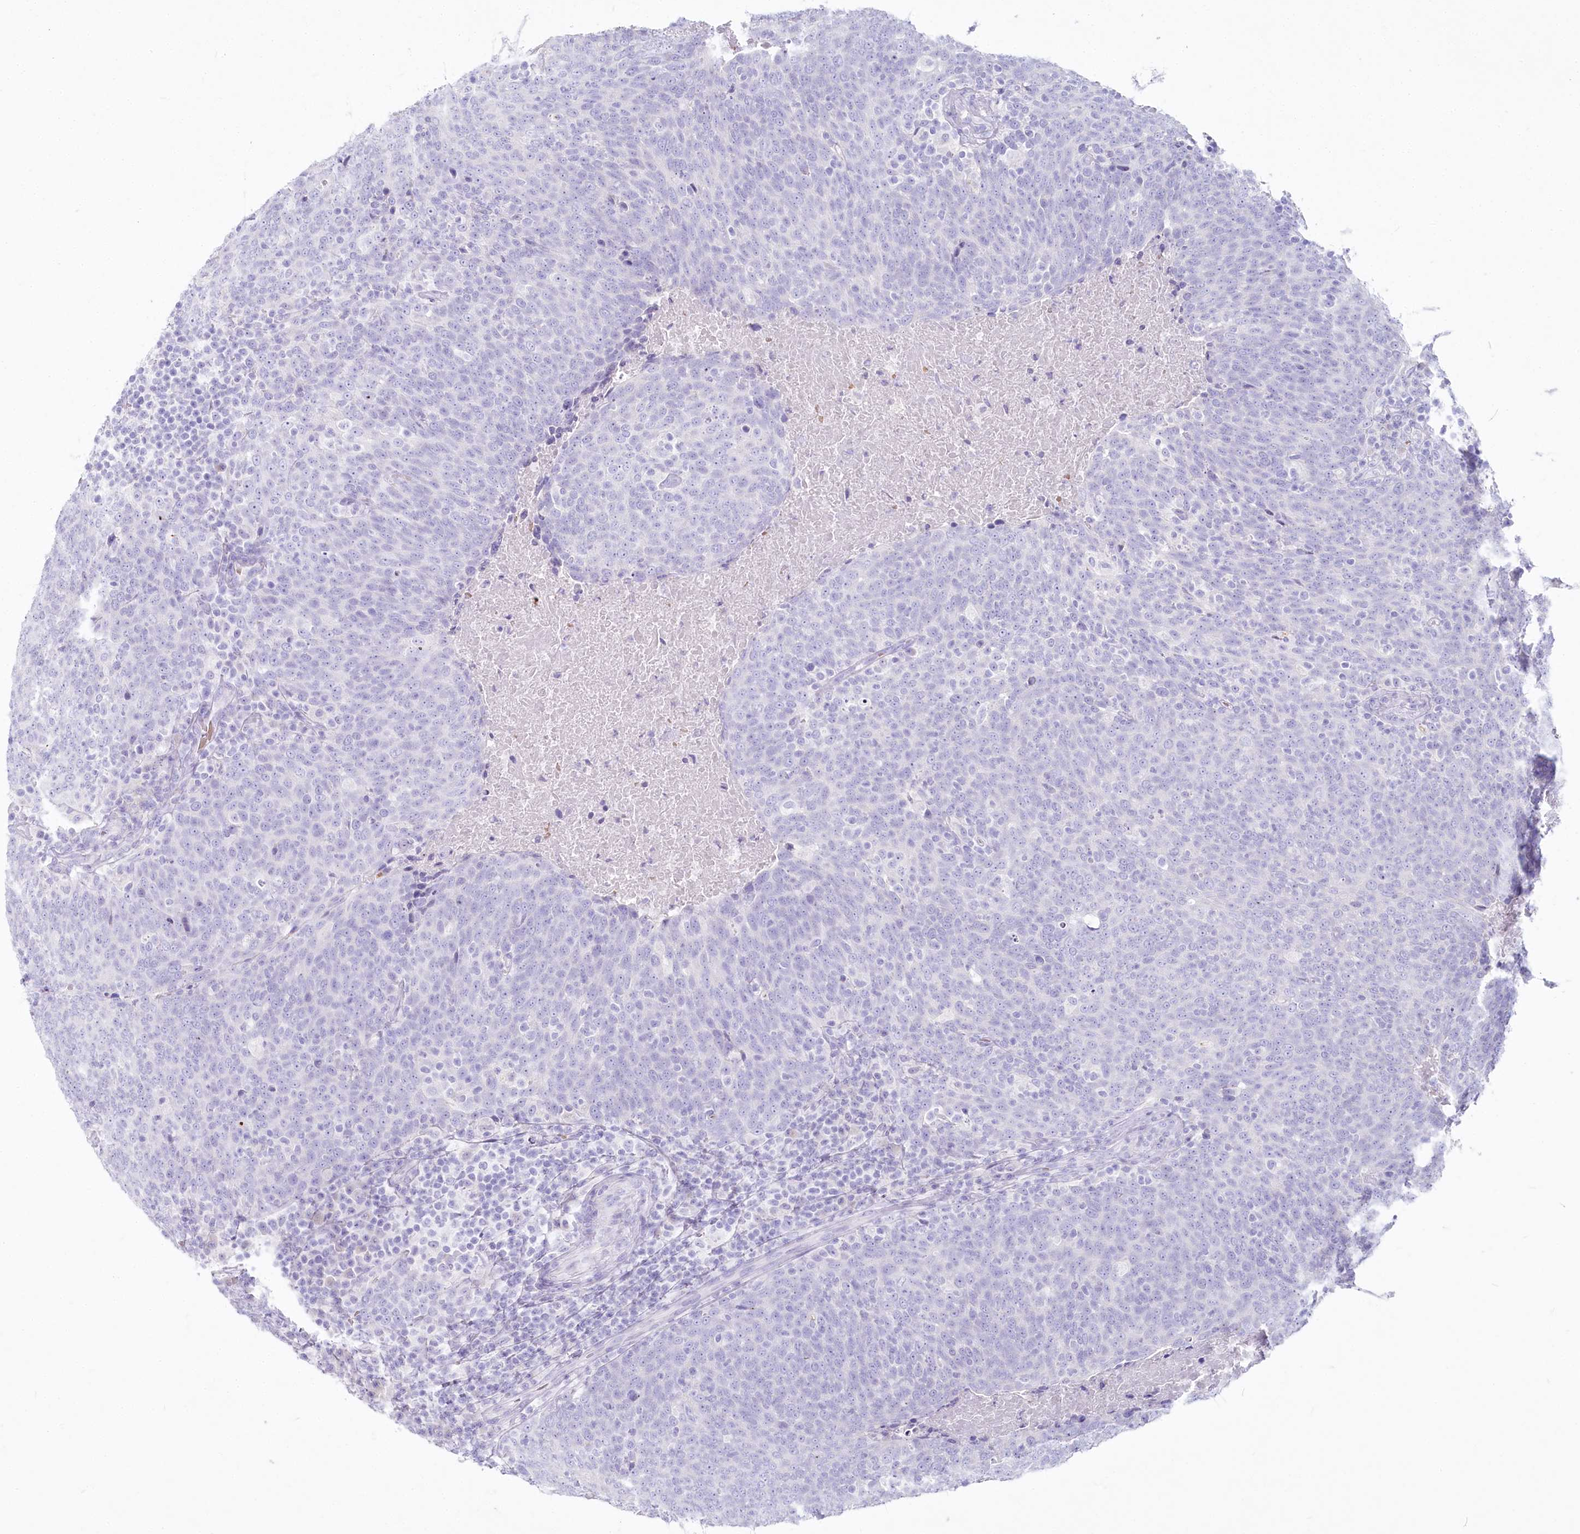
{"staining": {"intensity": "negative", "quantity": "none", "location": "none"}, "tissue": "head and neck cancer", "cell_type": "Tumor cells", "image_type": "cancer", "snomed": [{"axis": "morphology", "description": "Squamous cell carcinoma, NOS"}, {"axis": "morphology", "description": "Squamous cell carcinoma, metastatic, NOS"}, {"axis": "topography", "description": "Lymph node"}, {"axis": "topography", "description": "Head-Neck"}], "caption": "Tumor cells are negative for protein expression in human head and neck cancer (metastatic squamous cell carcinoma).", "gene": "IFIT5", "patient": {"sex": "male", "age": 62}}